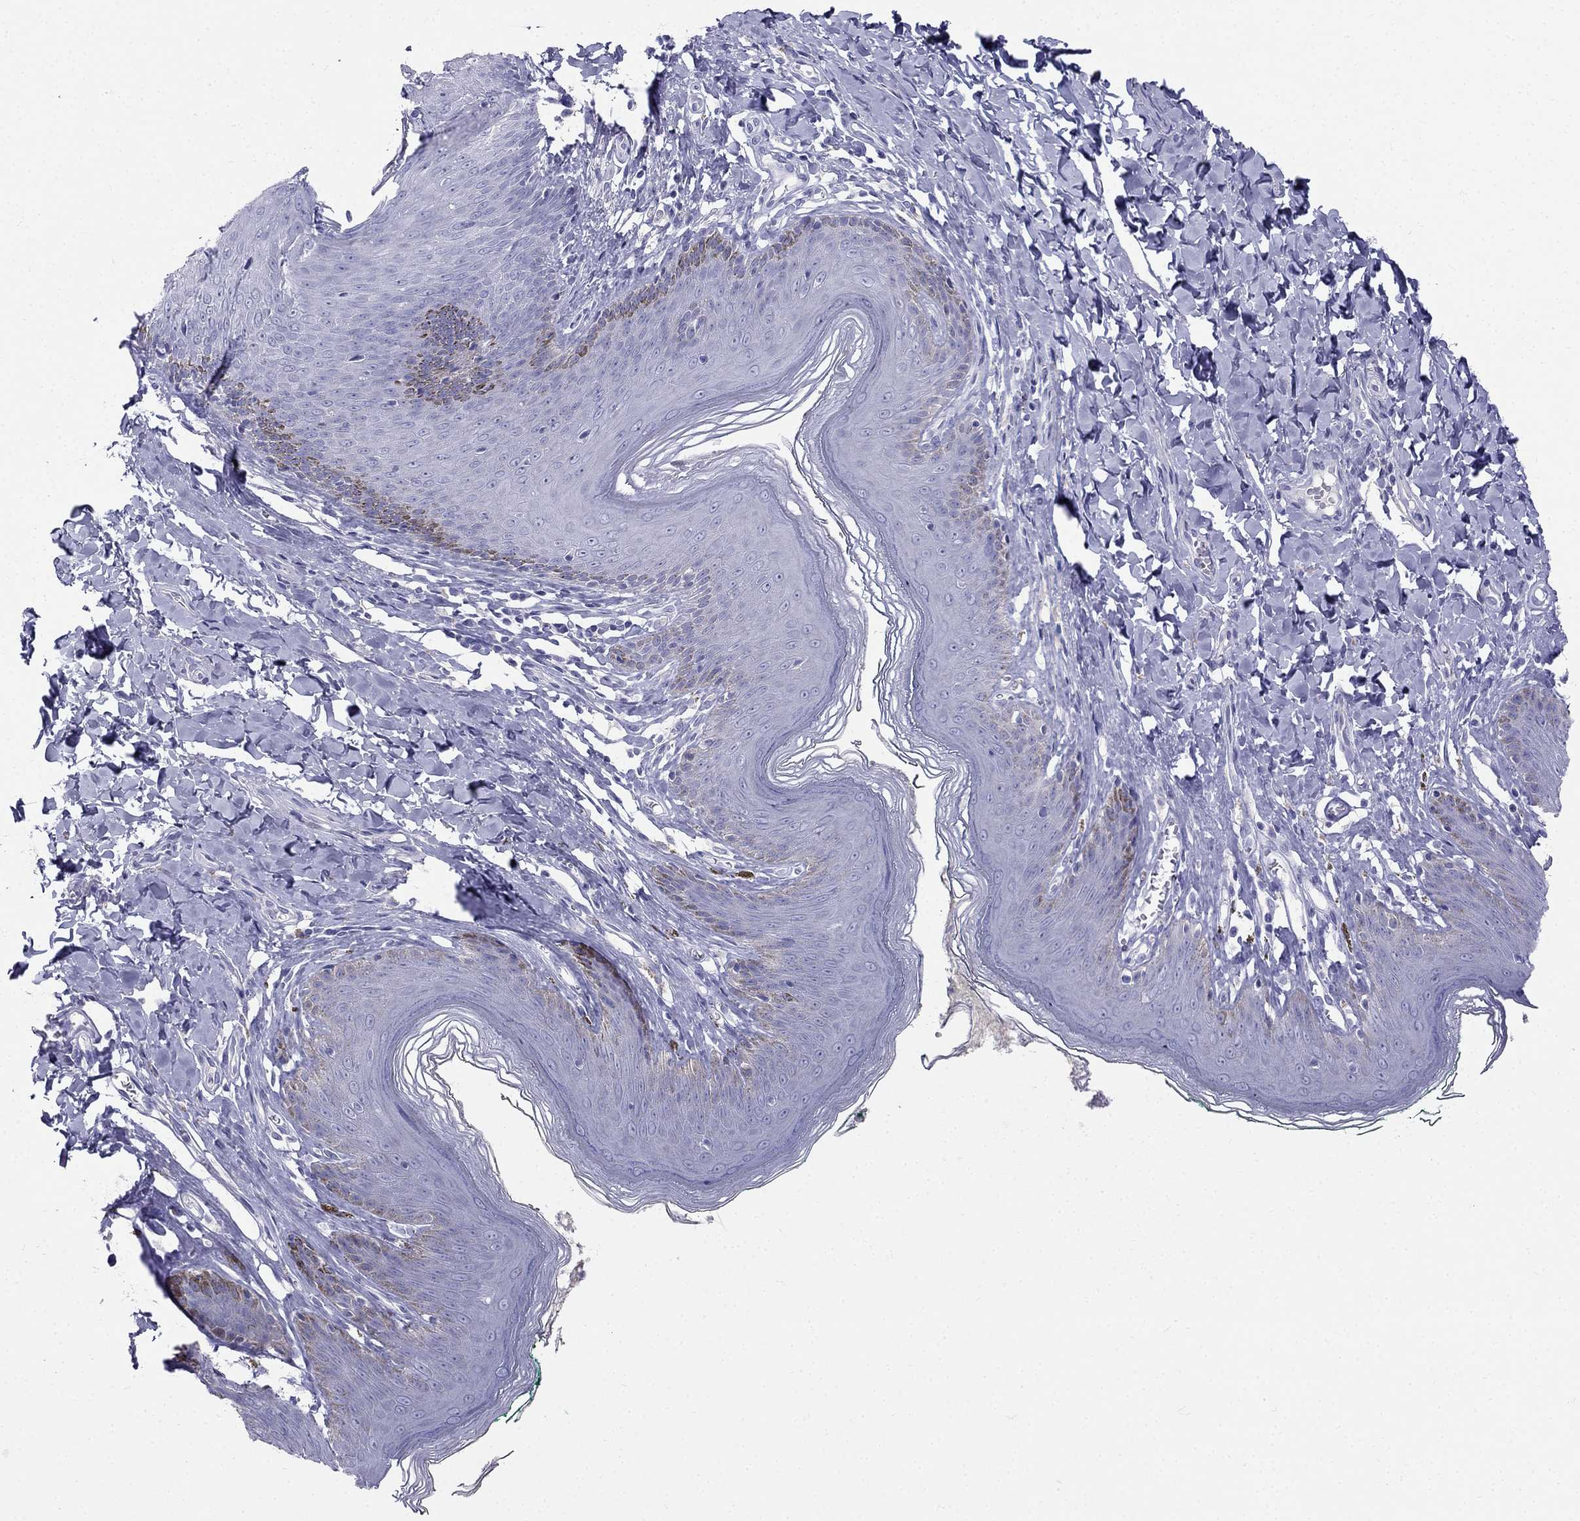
{"staining": {"intensity": "negative", "quantity": "none", "location": "none"}, "tissue": "skin", "cell_type": "Epidermal cells", "image_type": "normal", "snomed": [{"axis": "morphology", "description": "Normal tissue, NOS"}, {"axis": "topography", "description": "Vulva"}, {"axis": "topography", "description": "Peripheral nerve tissue"}], "caption": "High power microscopy micrograph of an immunohistochemistry histopathology image of normal skin, revealing no significant staining in epidermal cells.", "gene": "RFLNA", "patient": {"sex": "female", "age": 66}}